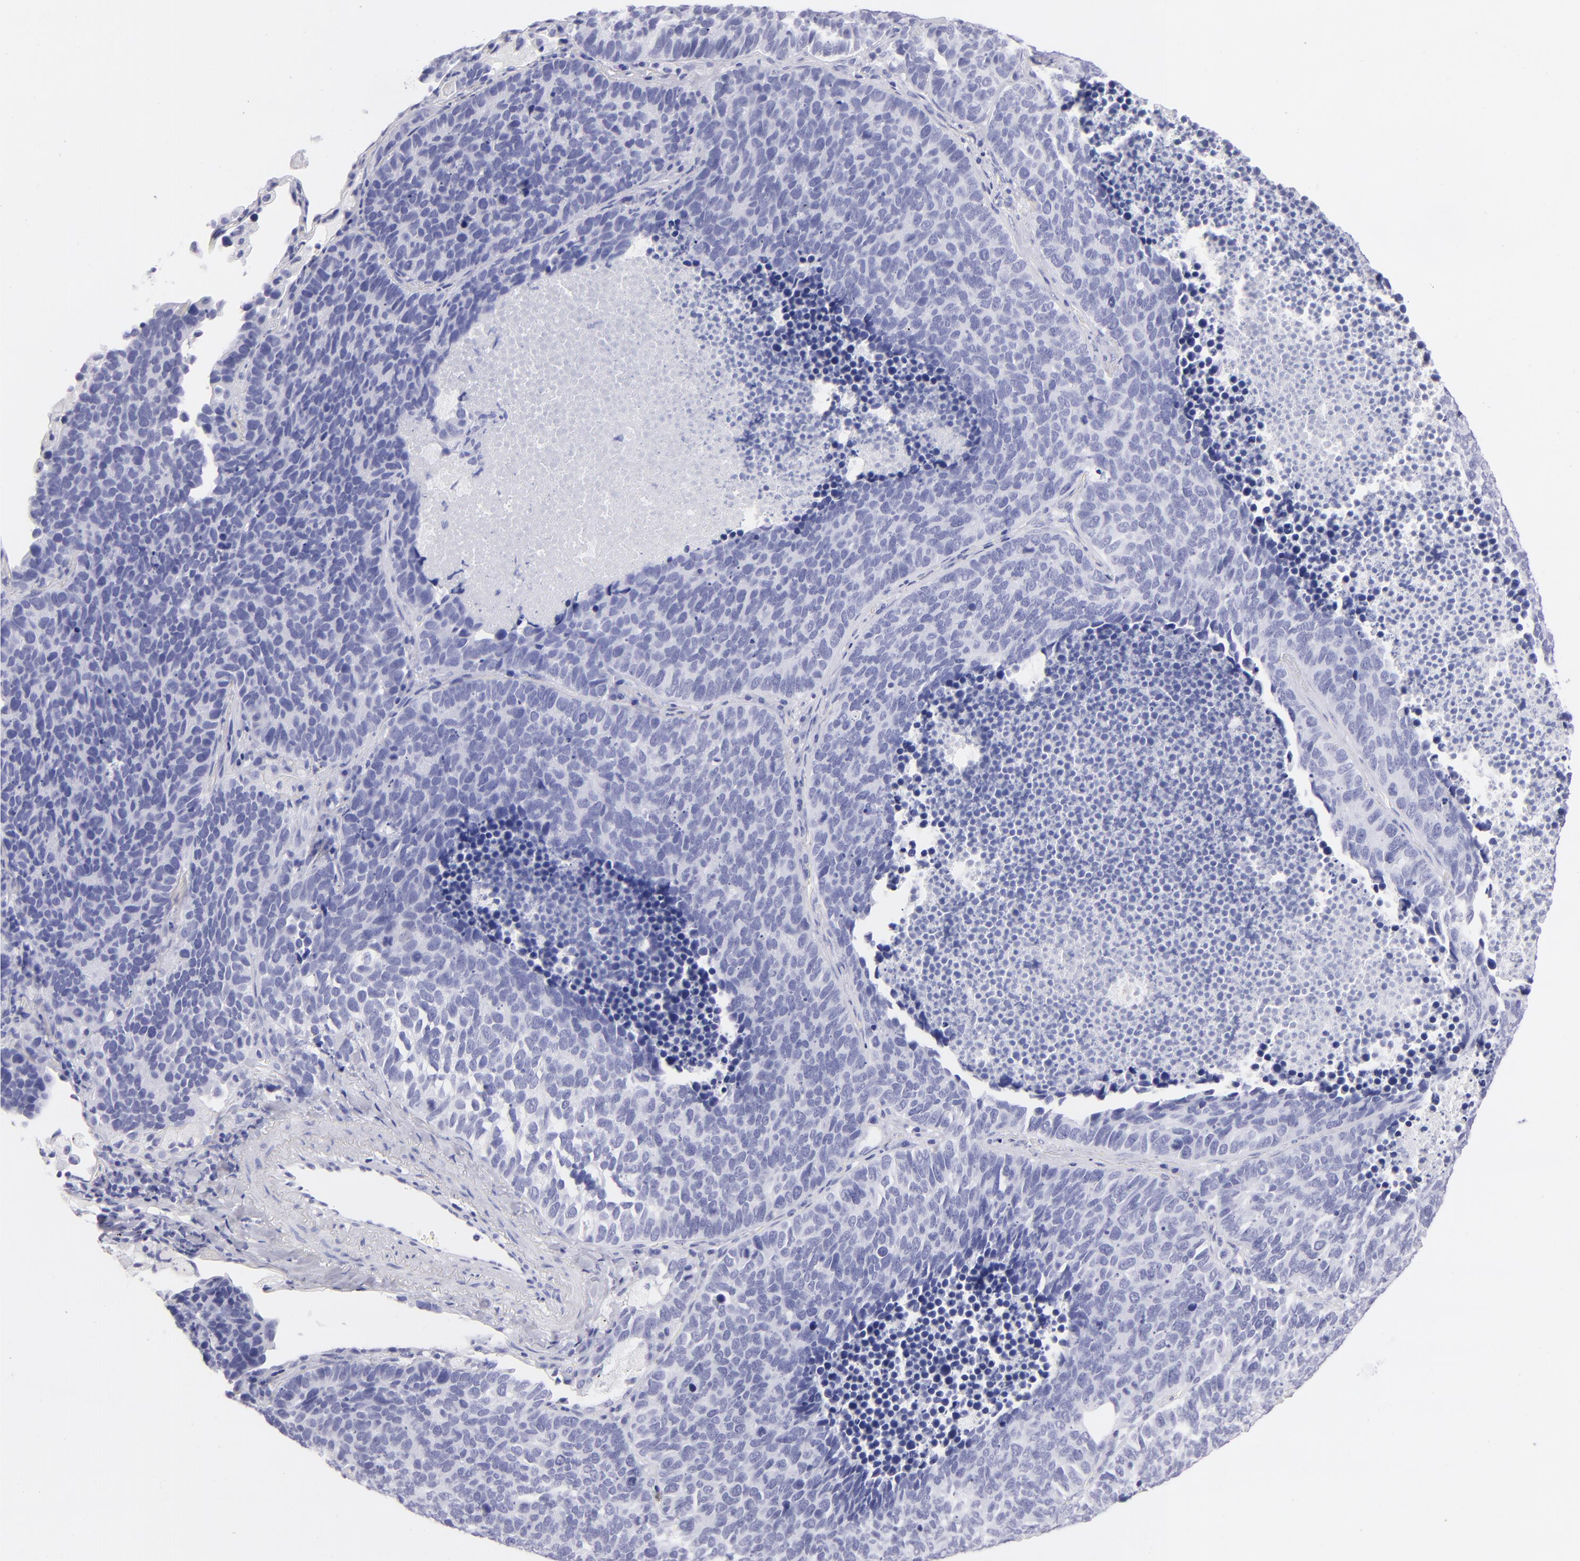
{"staining": {"intensity": "negative", "quantity": "none", "location": "none"}, "tissue": "lung cancer", "cell_type": "Tumor cells", "image_type": "cancer", "snomed": [{"axis": "morphology", "description": "Neoplasm, malignant, NOS"}, {"axis": "topography", "description": "Lung"}], "caption": "The IHC histopathology image has no significant positivity in tumor cells of neoplasm (malignant) (lung) tissue.", "gene": "PRPH", "patient": {"sex": "female", "age": 75}}